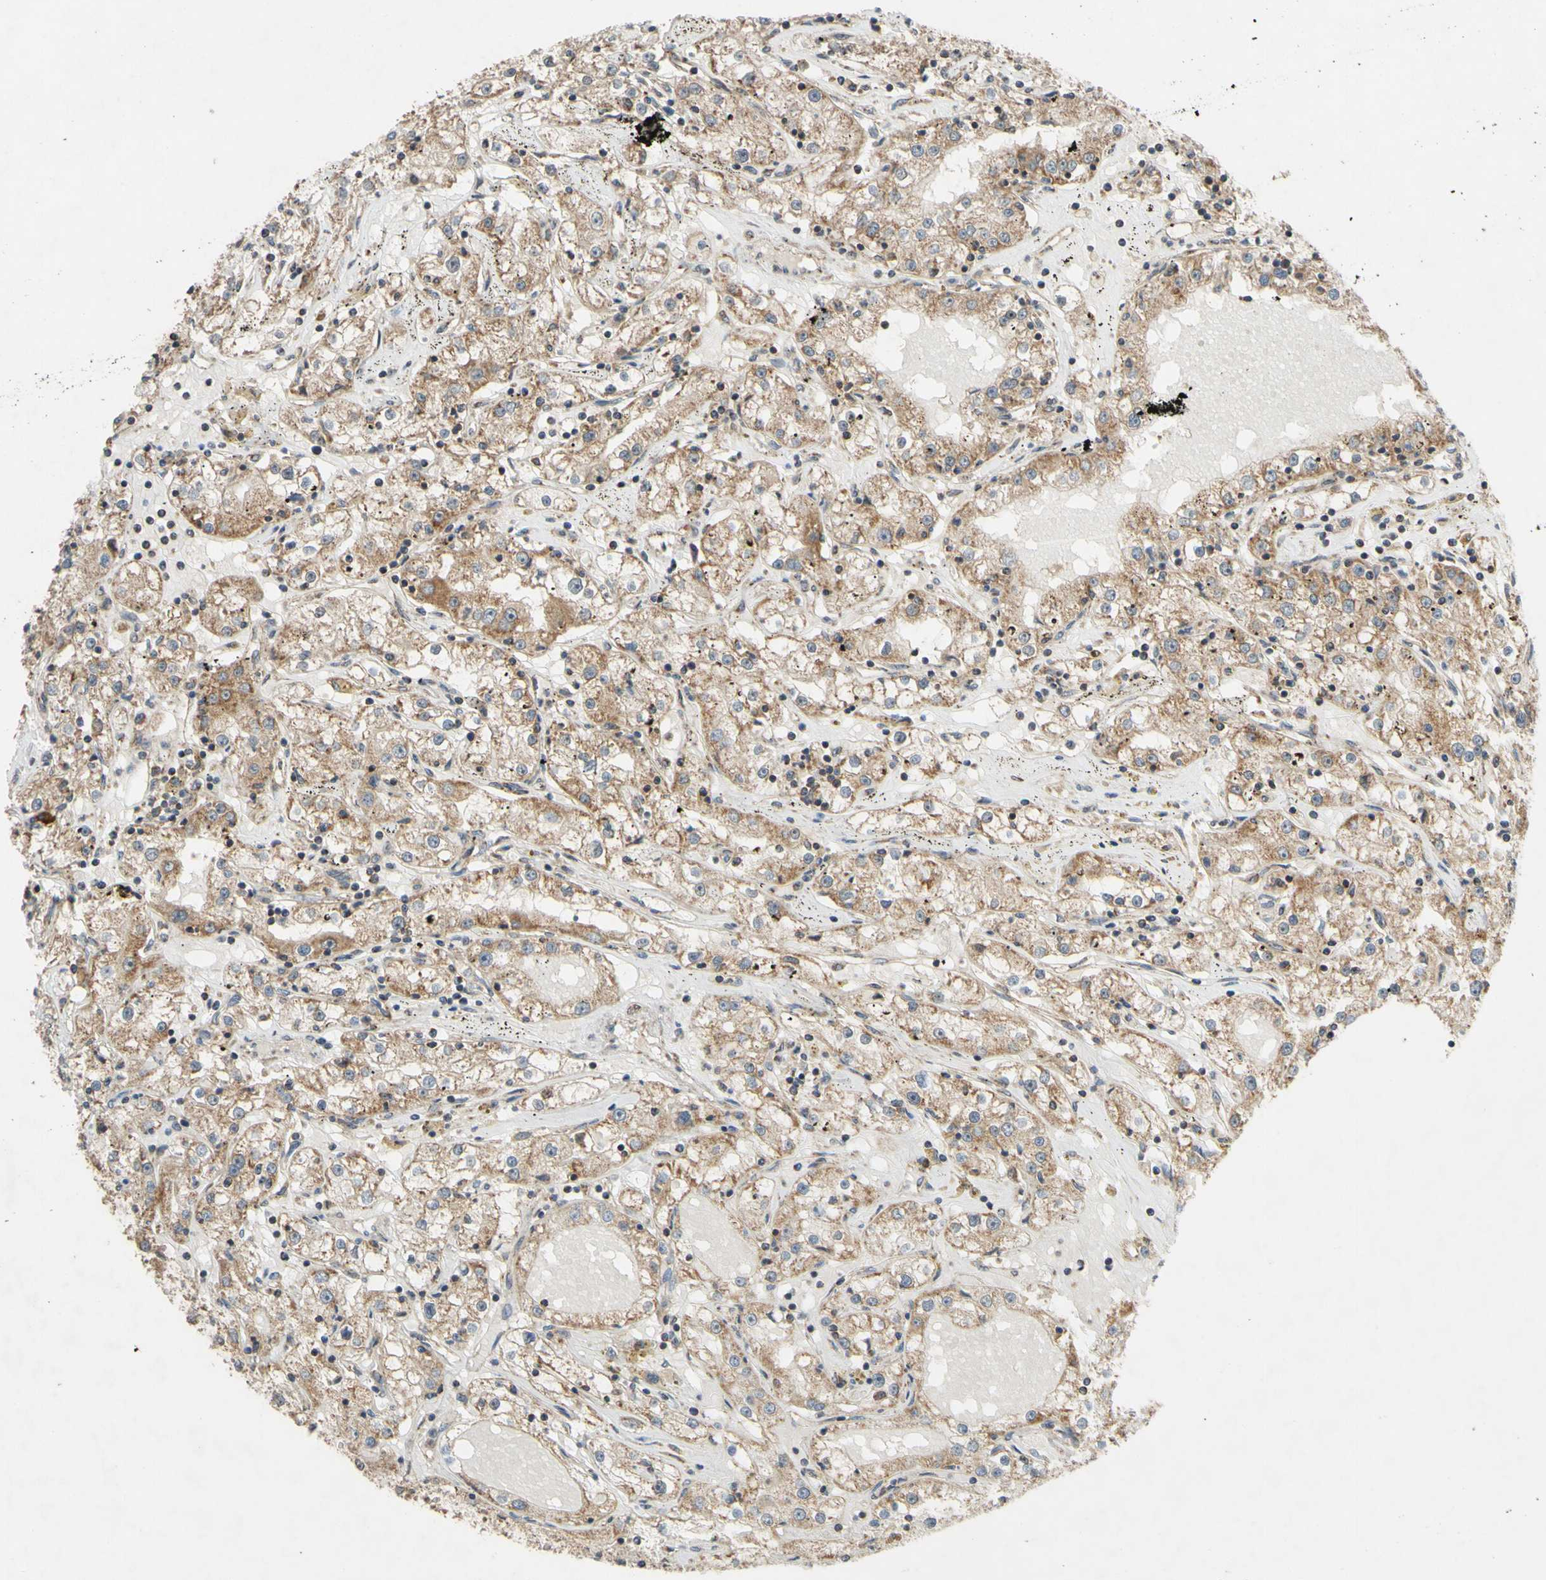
{"staining": {"intensity": "moderate", "quantity": ">75%", "location": "cytoplasmic/membranous"}, "tissue": "renal cancer", "cell_type": "Tumor cells", "image_type": "cancer", "snomed": [{"axis": "morphology", "description": "Adenocarcinoma, NOS"}, {"axis": "topography", "description": "Kidney"}], "caption": "Moderate cytoplasmic/membranous expression for a protein is seen in approximately >75% of tumor cells of renal cancer using immunohistochemistry.", "gene": "CD164", "patient": {"sex": "male", "age": 56}}